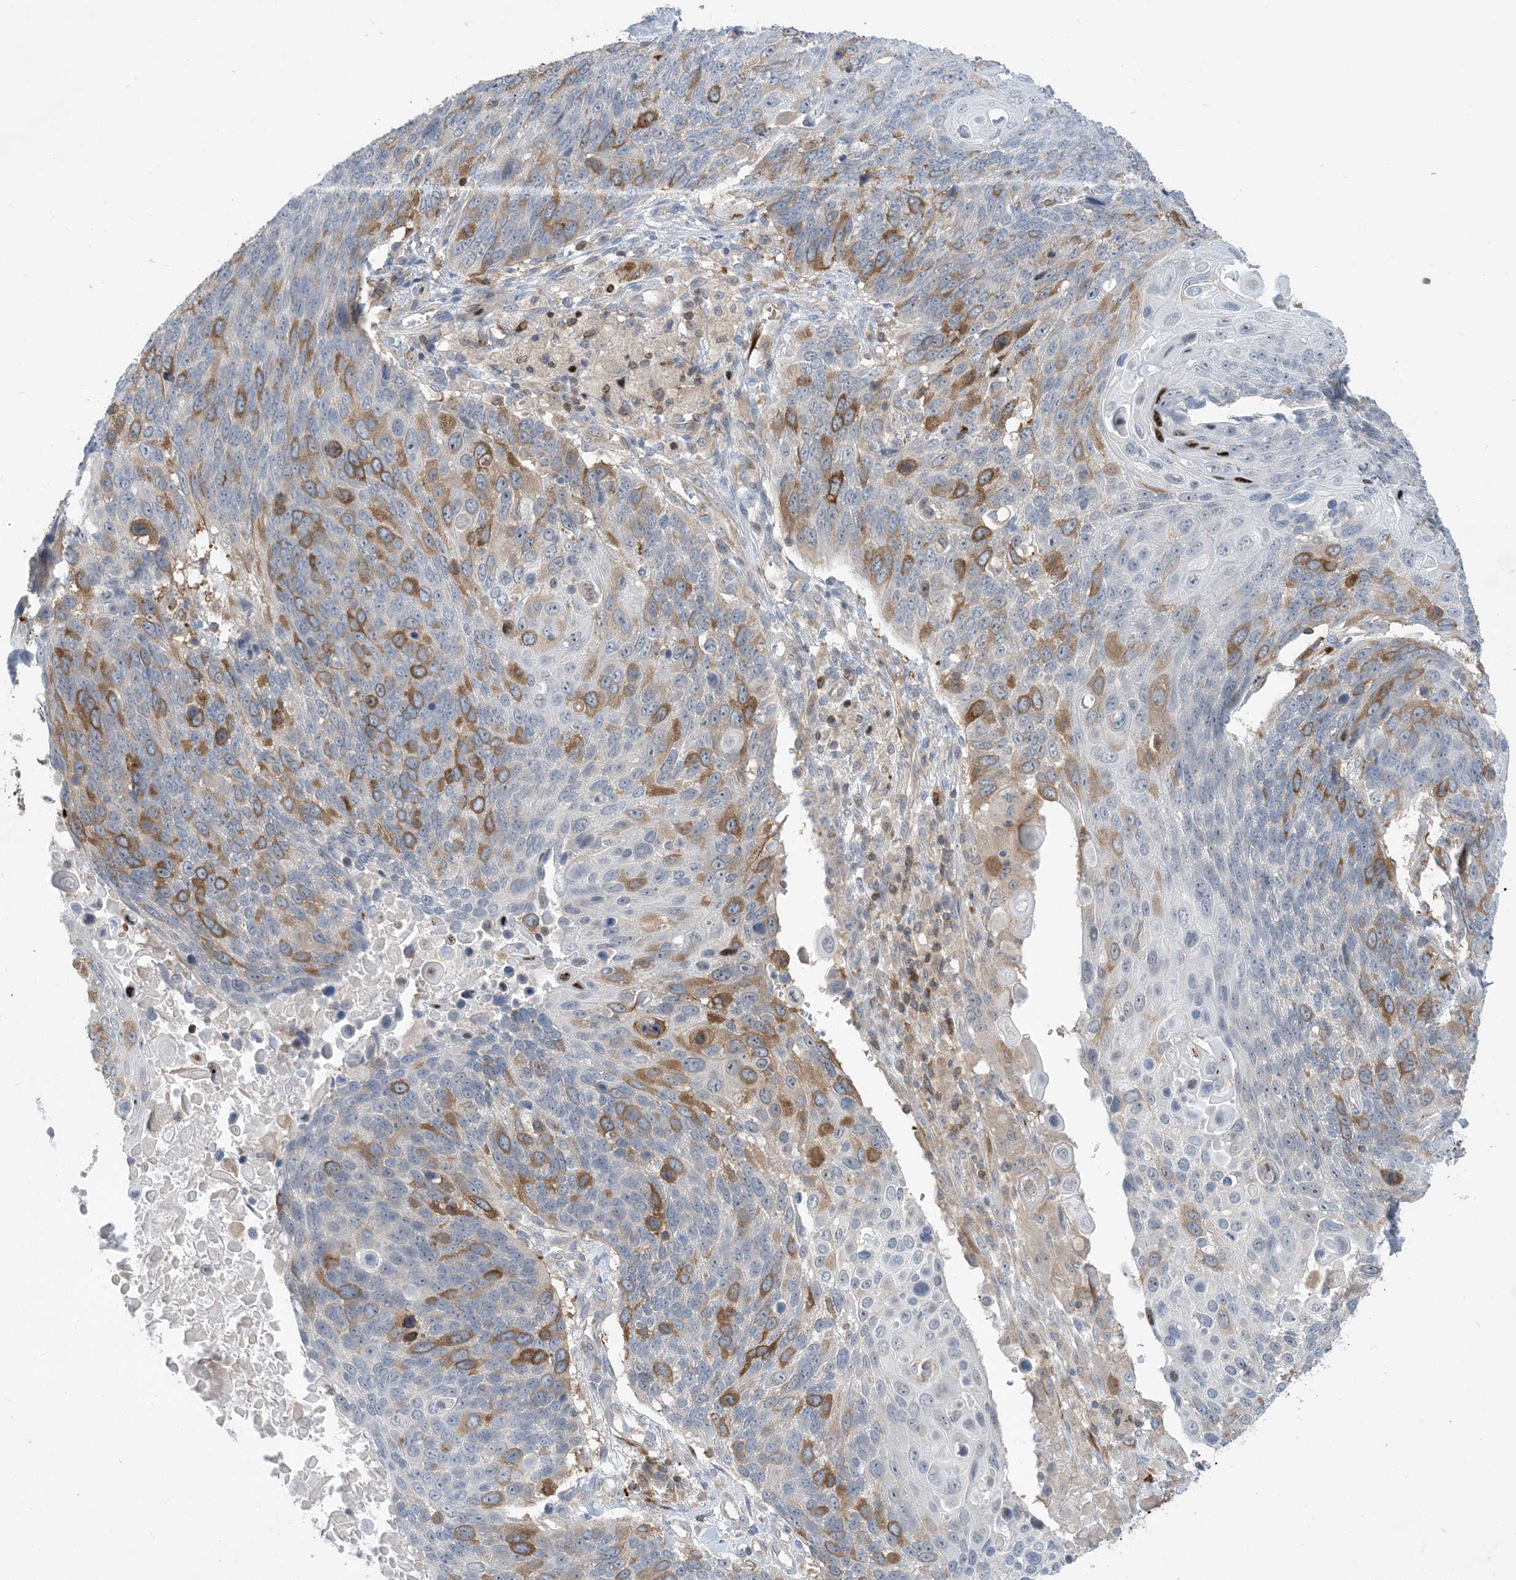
{"staining": {"intensity": "moderate", "quantity": "25%-75%", "location": "cytoplasmic/membranous"}, "tissue": "lung cancer", "cell_type": "Tumor cells", "image_type": "cancer", "snomed": [{"axis": "morphology", "description": "Squamous cell carcinoma, NOS"}, {"axis": "topography", "description": "Lung"}], "caption": "Brown immunohistochemical staining in lung cancer displays moderate cytoplasmic/membranous positivity in approximately 25%-75% of tumor cells.", "gene": "AOC1", "patient": {"sex": "male", "age": 66}}